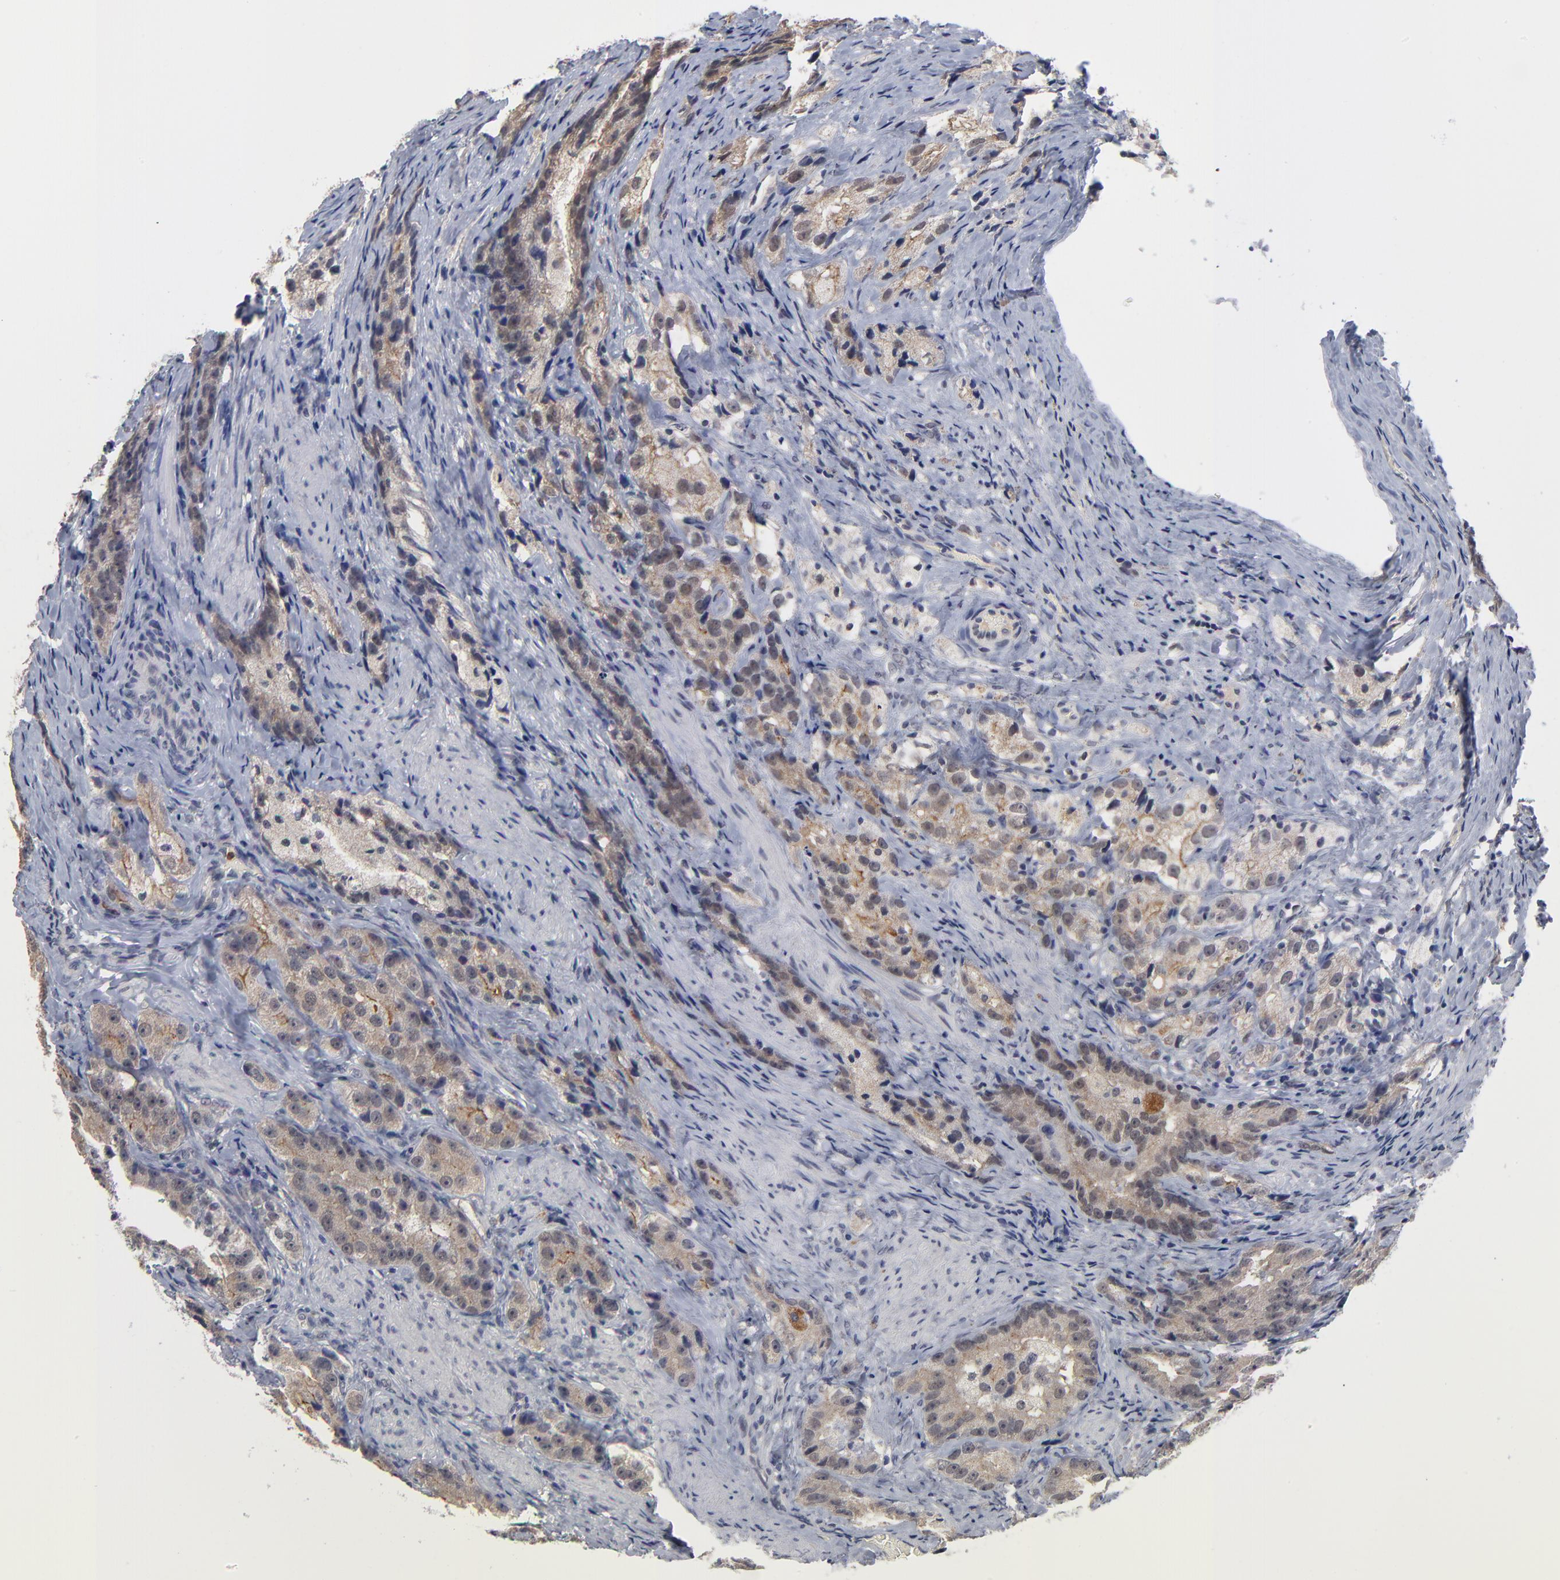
{"staining": {"intensity": "weak", "quantity": ">75%", "location": "cytoplasmic/membranous,nuclear"}, "tissue": "prostate cancer", "cell_type": "Tumor cells", "image_type": "cancer", "snomed": [{"axis": "morphology", "description": "Adenocarcinoma, High grade"}, {"axis": "topography", "description": "Prostate"}], "caption": "Immunohistochemical staining of human adenocarcinoma (high-grade) (prostate) shows weak cytoplasmic/membranous and nuclear protein expression in approximately >75% of tumor cells.", "gene": "WSB1", "patient": {"sex": "male", "age": 63}}